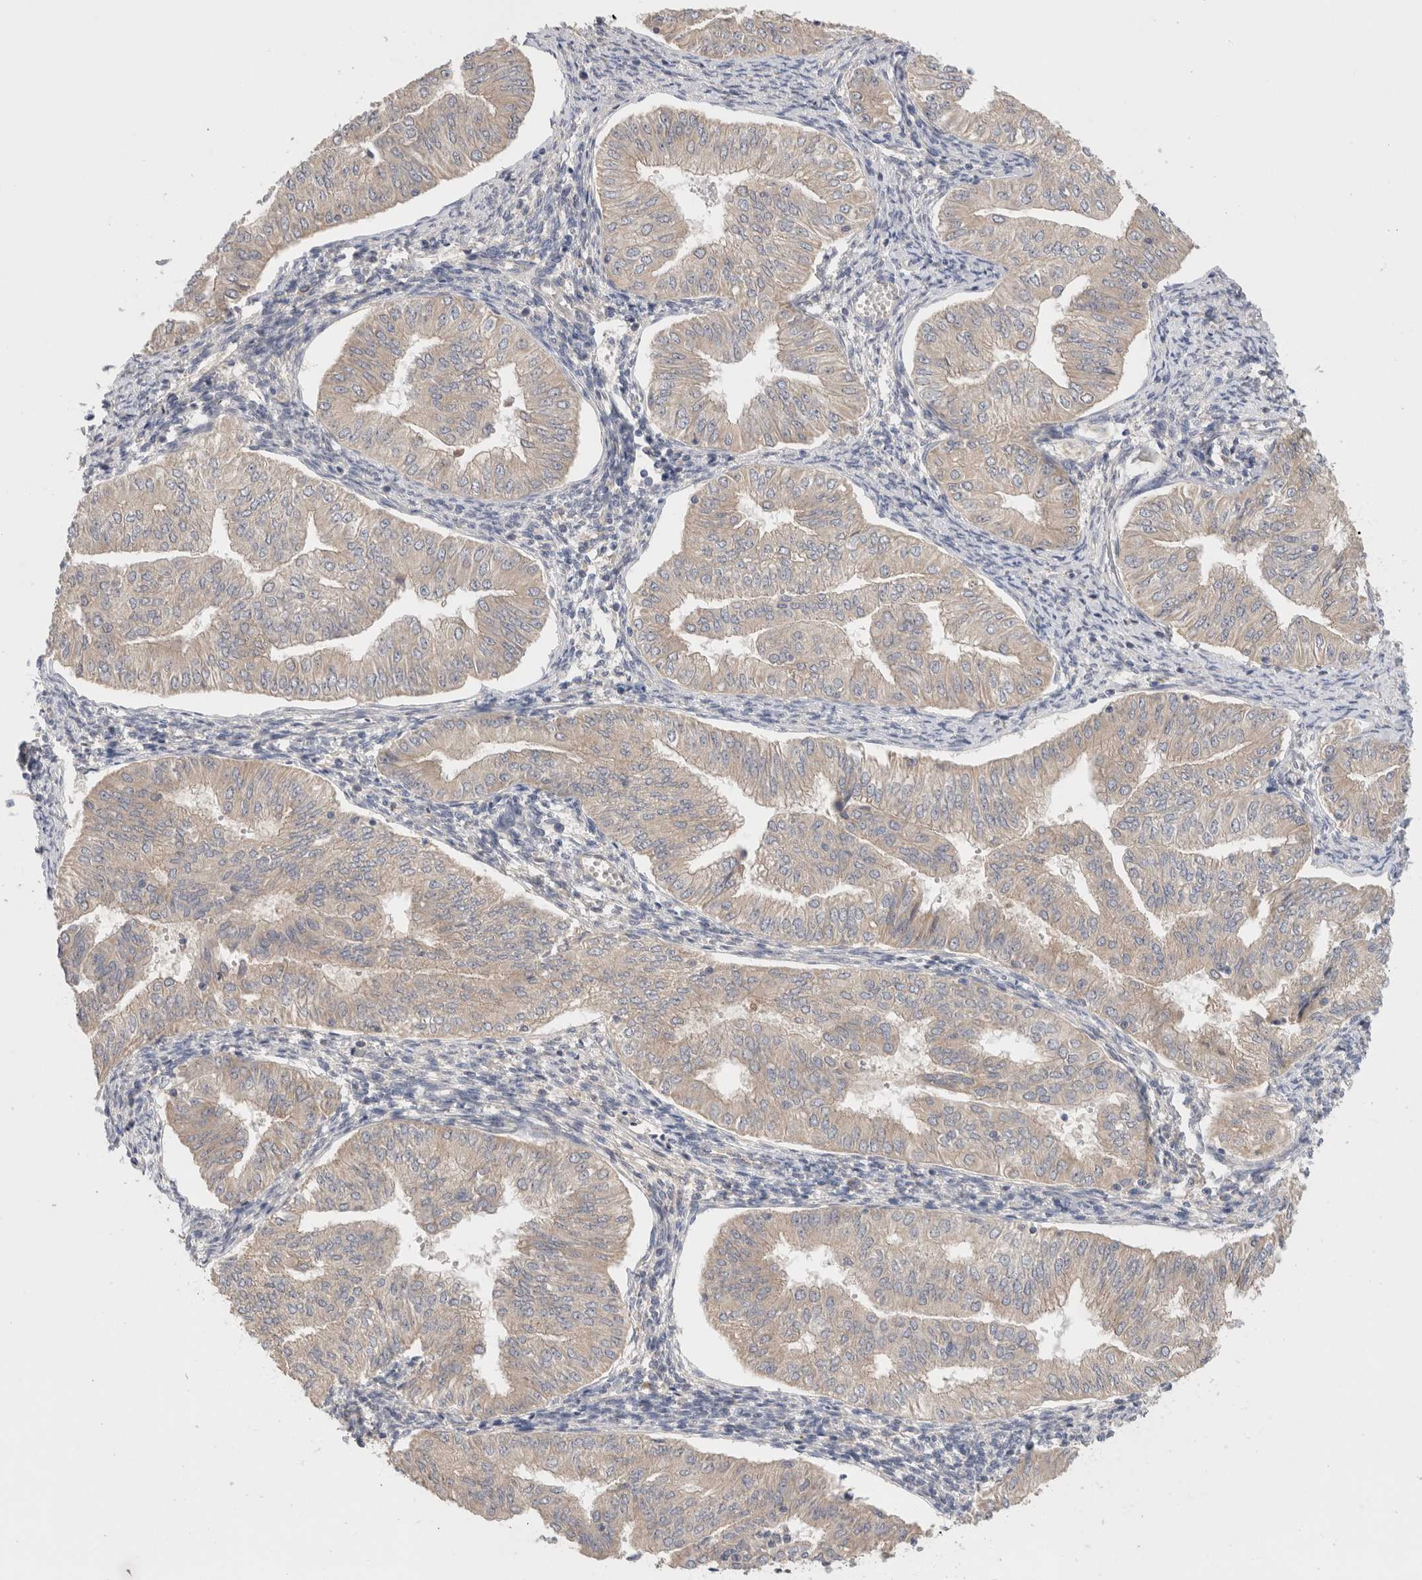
{"staining": {"intensity": "weak", "quantity": "<25%", "location": "cytoplasmic/membranous"}, "tissue": "endometrial cancer", "cell_type": "Tumor cells", "image_type": "cancer", "snomed": [{"axis": "morphology", "description": "Normal tissue, NOS"}, {"axis": "morphology", "description": "Adenocarcinoma, NOS"}, {"axis": "topography", "description": "Endometrium"}], "caption": "IHC image of neoplastic tissue: human endometrial cancer (adenocarcinoma) stained with DAB demonstrates no significant protein expression in tumor cells. The staining was performed using DAB to visualize the protein expression in brown, while the nuclei were stained in blue with hematoxylin (Magnification: 20x).", "gene": "SGK3", "patient": {"sex": "female", "age": 53}}